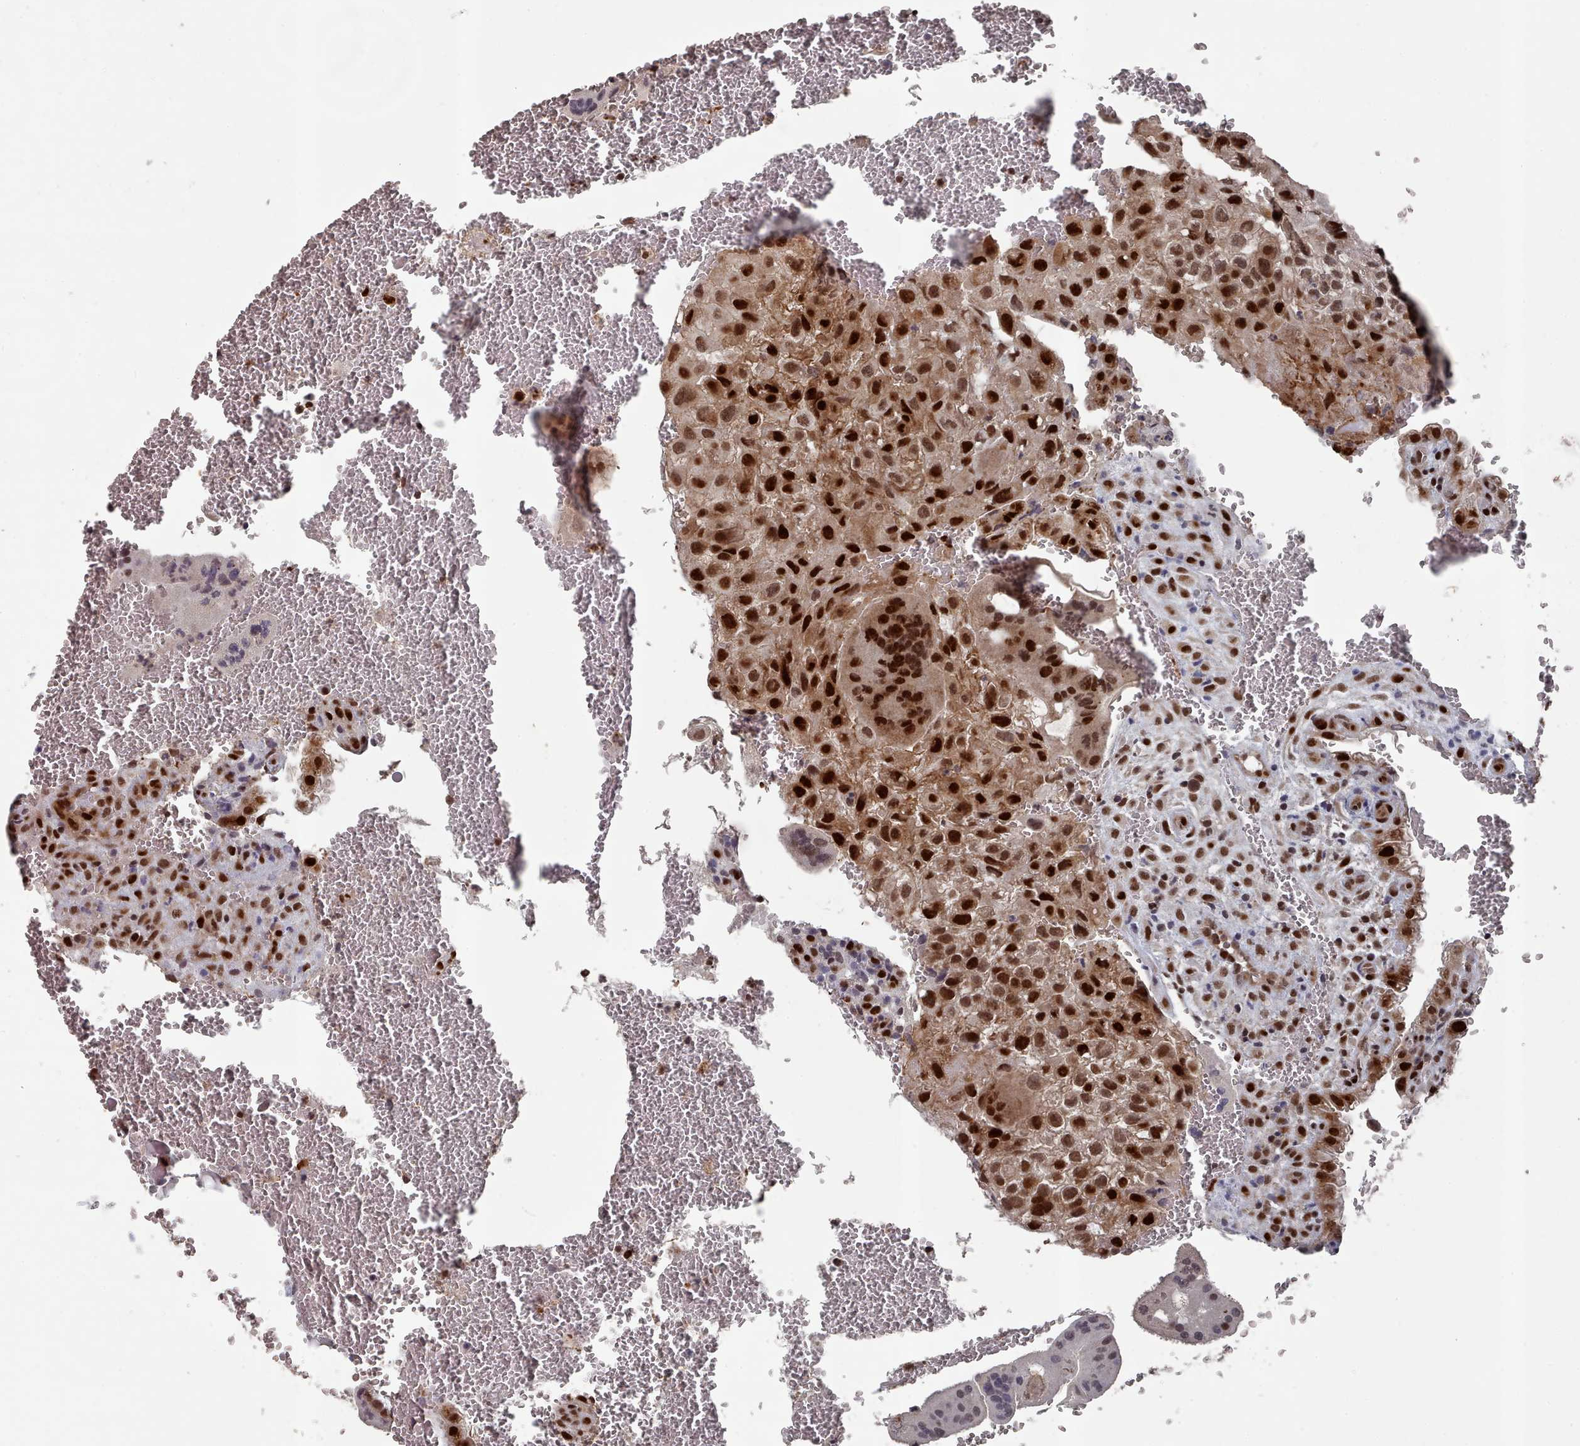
{"staining": {"intensity": "strong", "quantity": ">75%", "location": "cytoplasmic/membranous,nuclear"}, "tissue": "placenta", "cell_type": "Decidual cells", "image_type": "normal", "snomed": [{"axis": "morphology", "description": "Normal tissue, NOS"}, {"axis": "topography", "description": "Placenta"}], "caption": "A brown stain highlights strong cytoplasmic/membranous,nuclear positivity of a protein in decidual cells of unremarkable placenta. (DAB = brown stain, brightfield microscopy at high magnification).", "gene": "PNRC2", "patient": {"sex": "female", "age": 35}}